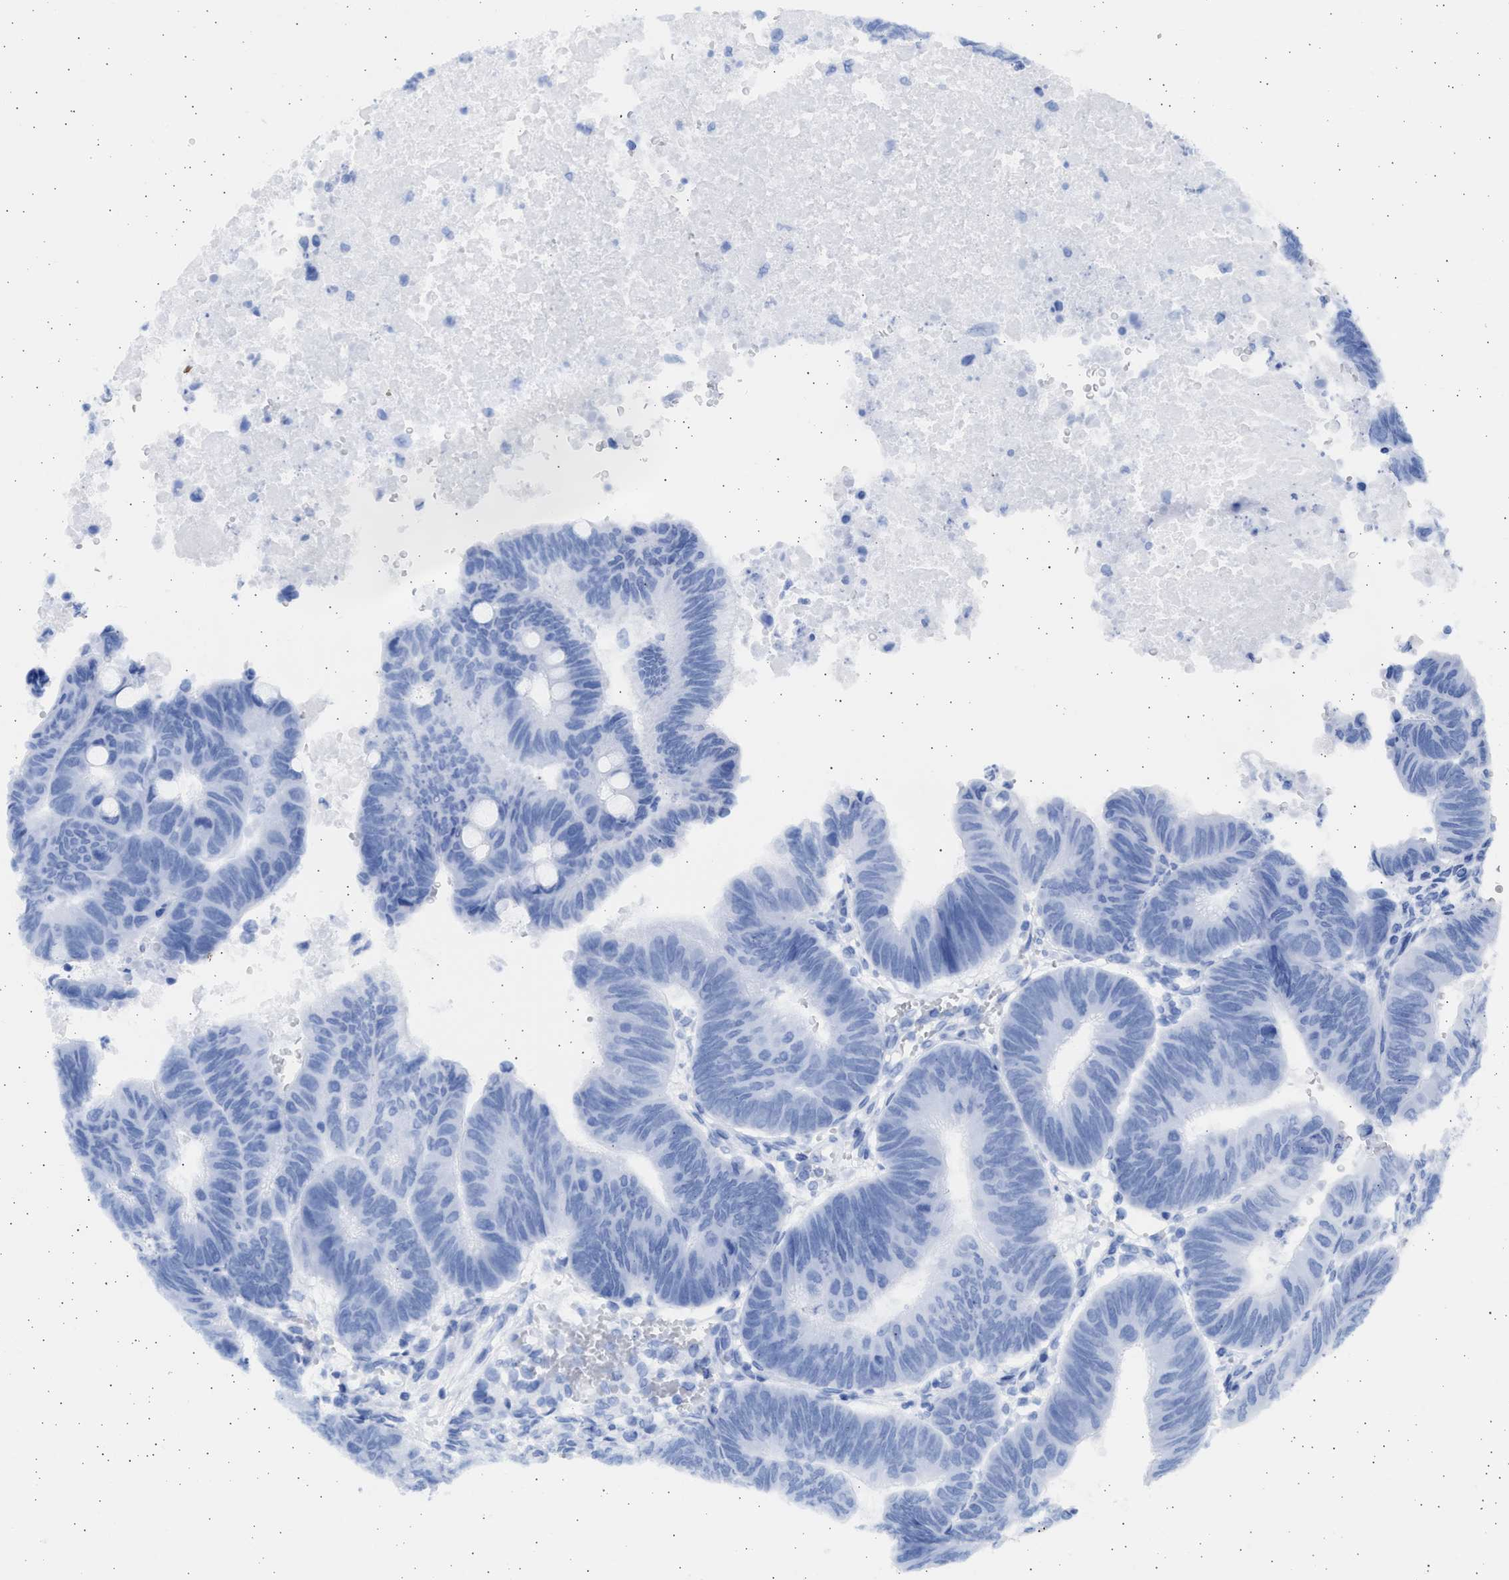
{"staining": {"intensity": "negative", "quantity": "none", "location": "none"}, "tissue": "colorectal cancer", "cell_type": "Tumor cells", "image_type": "cancer", "snomed": [{"axis": "morphology", "description": "Normal tissue, NOS"}, {"axis": "morphology", "description": "Adenocarcinoma, NOS"}, {"axis": "topography", "description": "Rectum"}, {"axis": "topography", "description": "Peripheral nerve tissue"}], "caption": "This is an immunohistochemistry histopathology image of human colorectal cancer (adenocarcinoma). There is no positivity in tumor cells.", "gene": "ALDOC", "patient": {"sex": "male", "age": 92}}